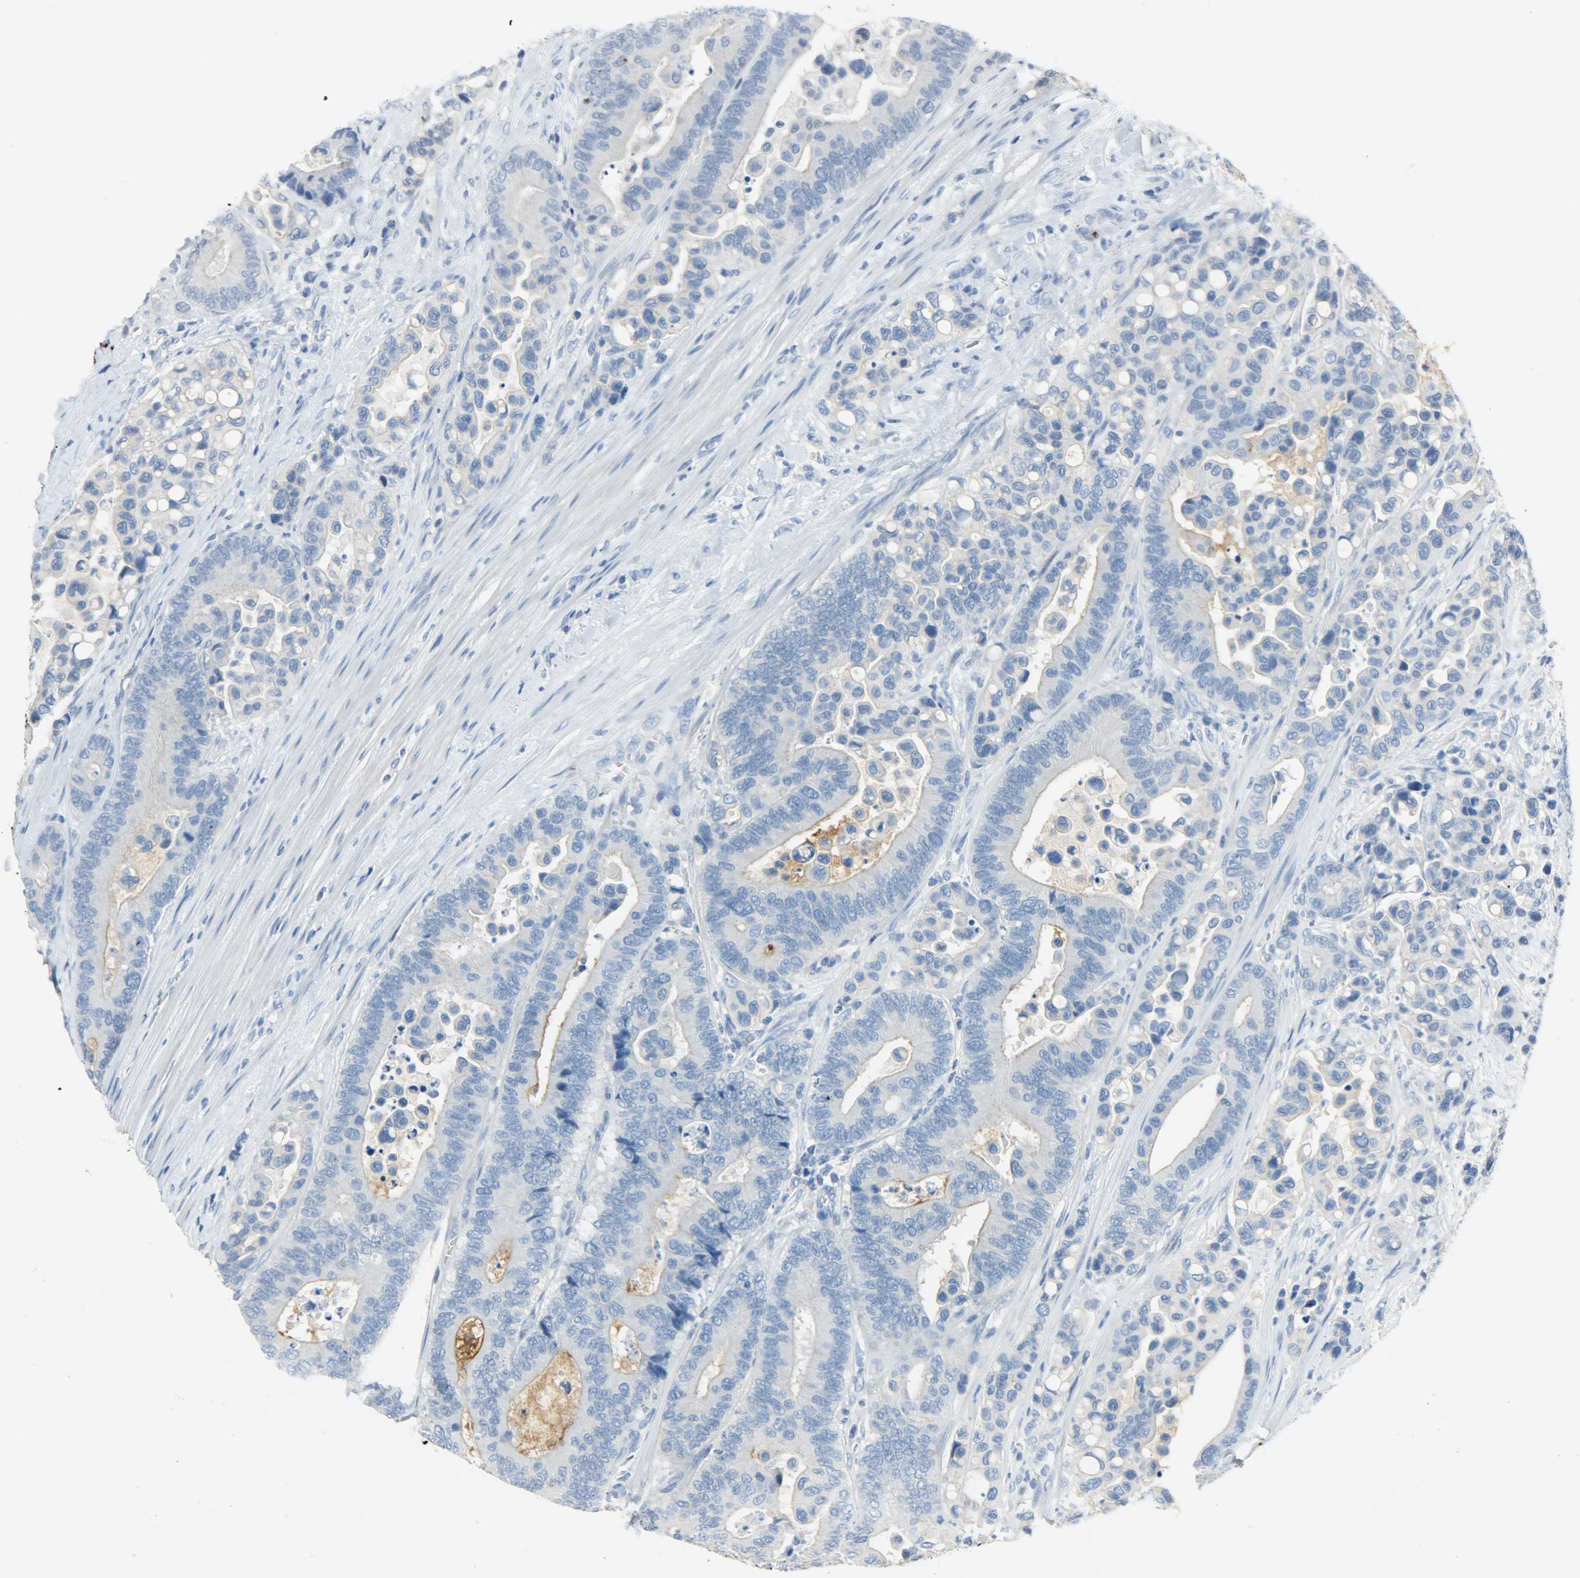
{"staining": {"intensity": "strong", "quantity": "<25%", "location": "cytoplasmic/membranous"}, "tissue": "colorectal cancer", "cell_type": "Tumor cells", "image_type": "cancer", "snomed": [{"axis": "morphology", "description": "Normal tissue, NOS"}, {"axis": "morphology", "description": "Adenocarcinoma, NOS"}, {"axis": "topography", "description": "Colon"}], "caption": "Human colorectal adenocarcinoma stained for a protein (brown) demonstrates strong cytoplasmic/membranous positive expression in approximately <25% of tumor cells.", "gene": "PROM1", "patient": {"sex": "male", "age": 82}}